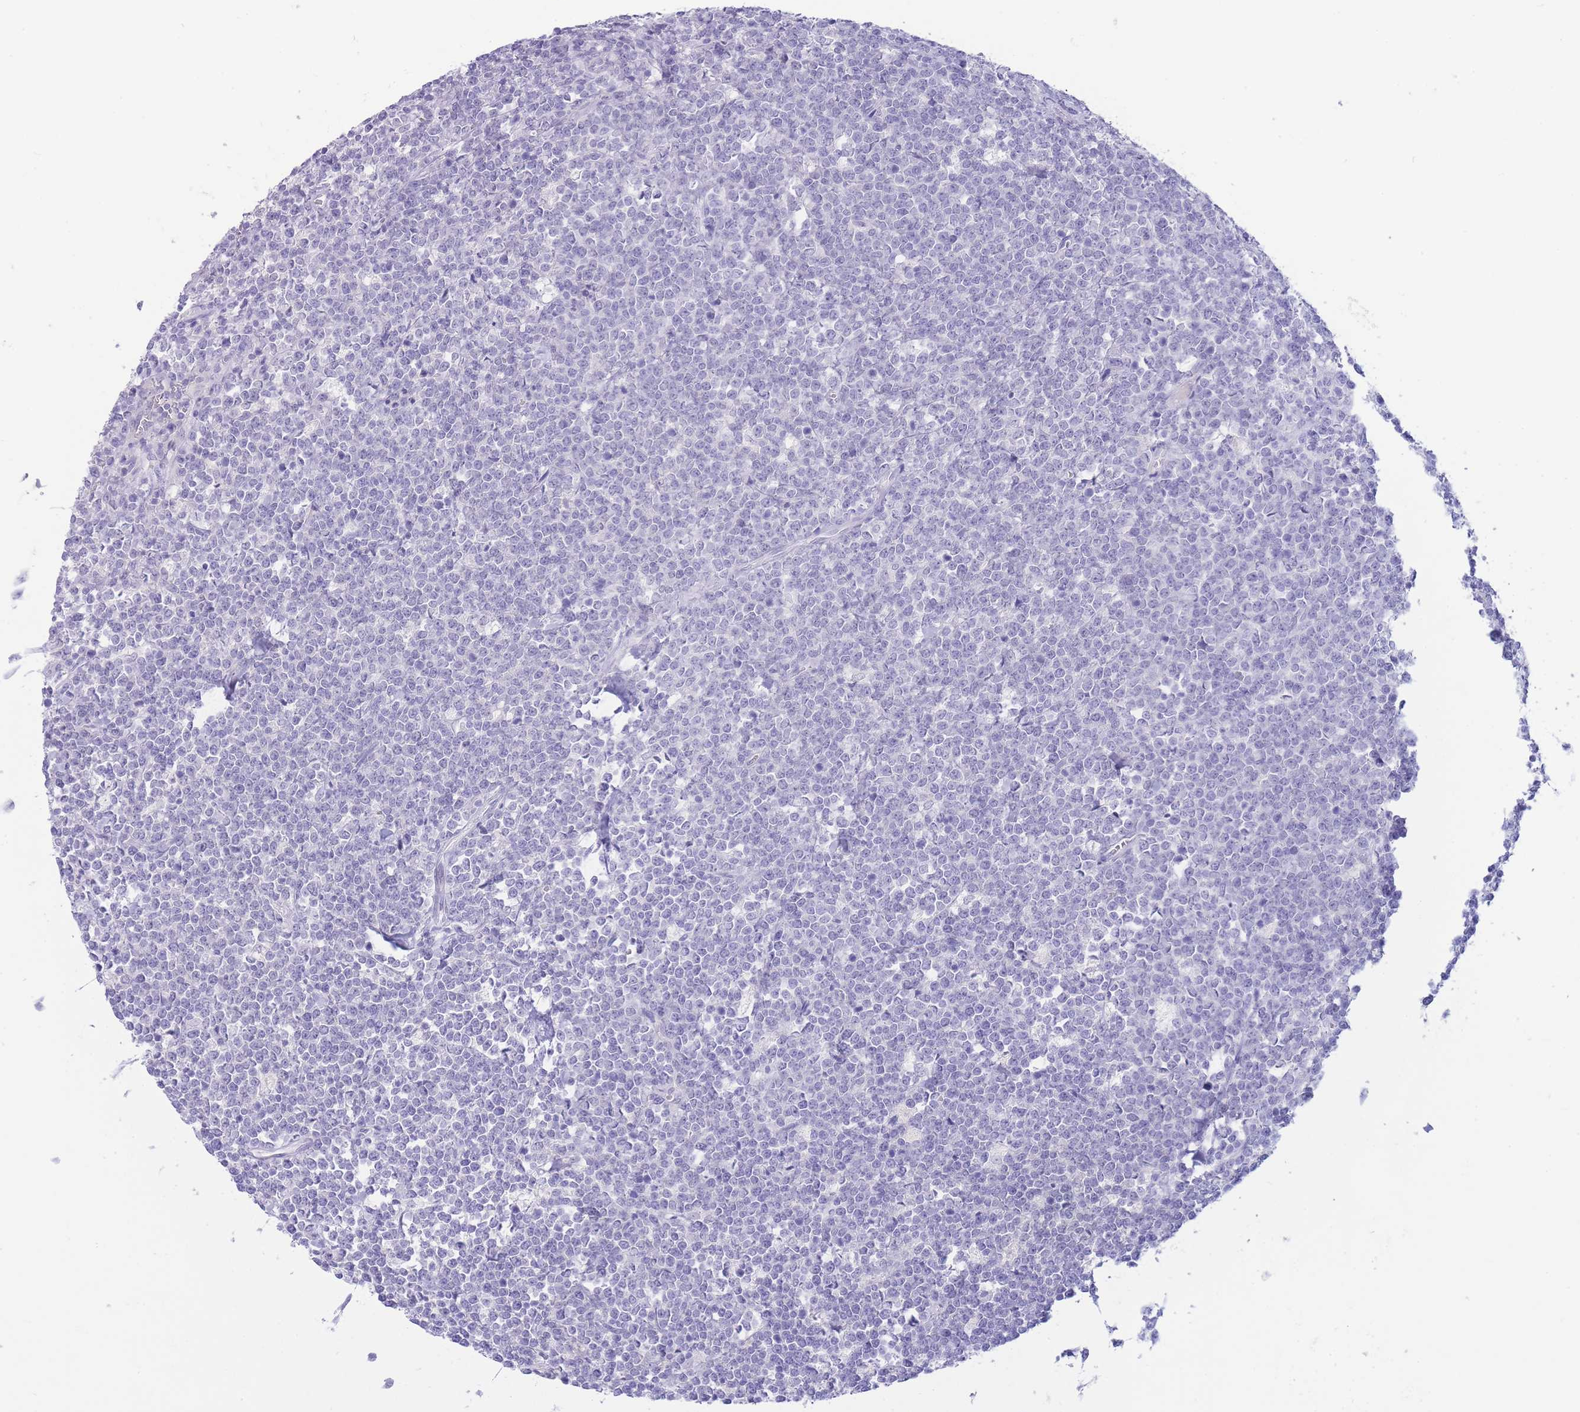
{"staining": {"intensity": "negative", "quantity": "none", "location": "none"}, "tissue": "lymphoma", "cell_type": "Tumor cells", "image_type": "cancer", "snomed": [{"axis": "morphology", "description": "Malignant lymphoma, non-Hodgkin's type, High grade"}, {"axis": "topography", "description": "Small intestine"}], "caption": "Immunohistochemistry image of high-grade malignant lymphoma, non-Hodgkin's type stained for a protein (brown), which demonstrates no expression in tumor cells.", "gene": "ASAP3", "patient": {"sex": "male", "age": 8}}